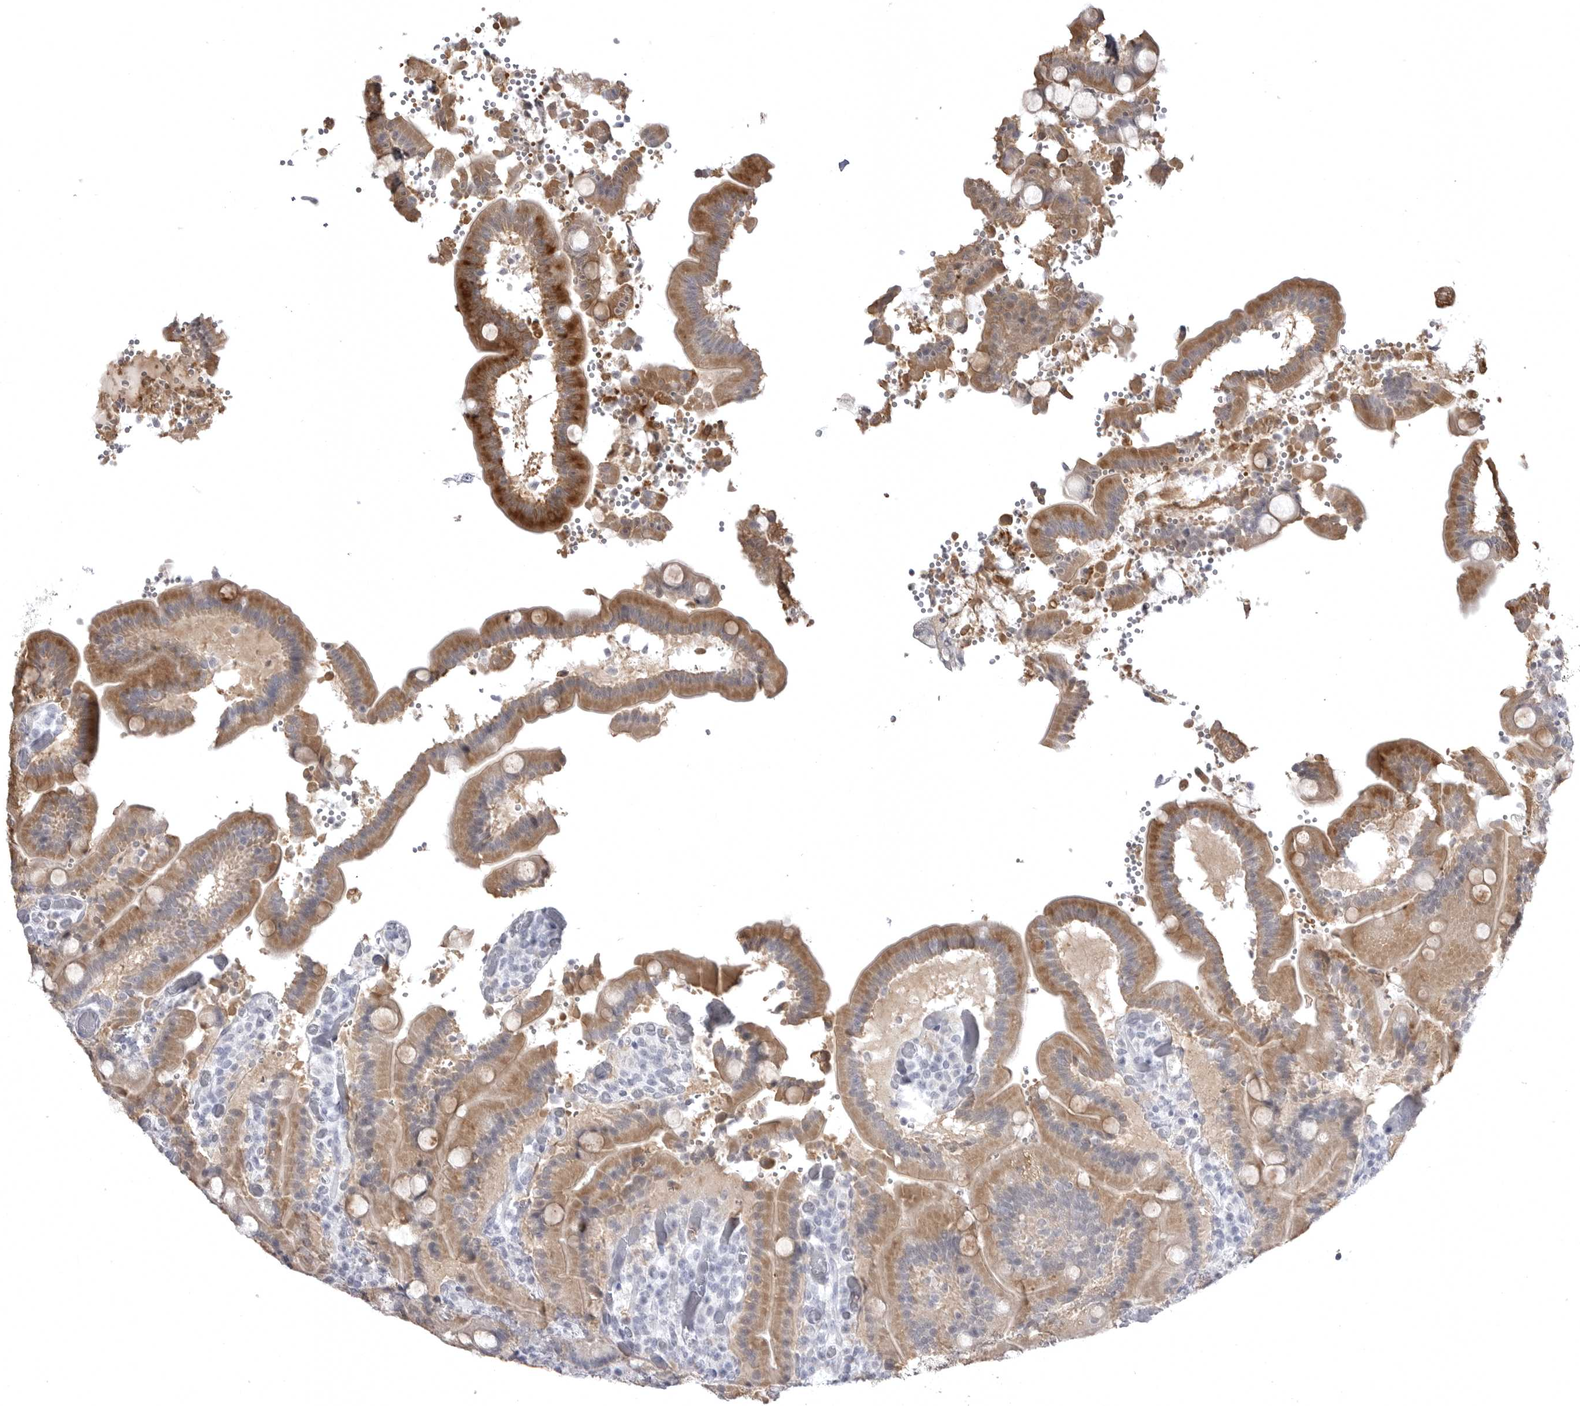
{"staining": {"intensity": "moderate", "quantity": ">75%", "location": "cytoplasmic/membranous"}, "tissue": "duodenum", "cell_type": "Glandular cells", "image_type": "normal", "snomed": [{"axis": "morphology", "description": "Normal tissue, NOS"}, {"axis": "topography", "description": "Duodenum"}], "caption": "Benign duodenum was stained to show a protein in brown. There is medium levels of moderate cytoplasmic/membranous expression in approximately >75% of glandular cells.", "gene": "STAP2", "patient": {"sex": "female", "age": 62}}